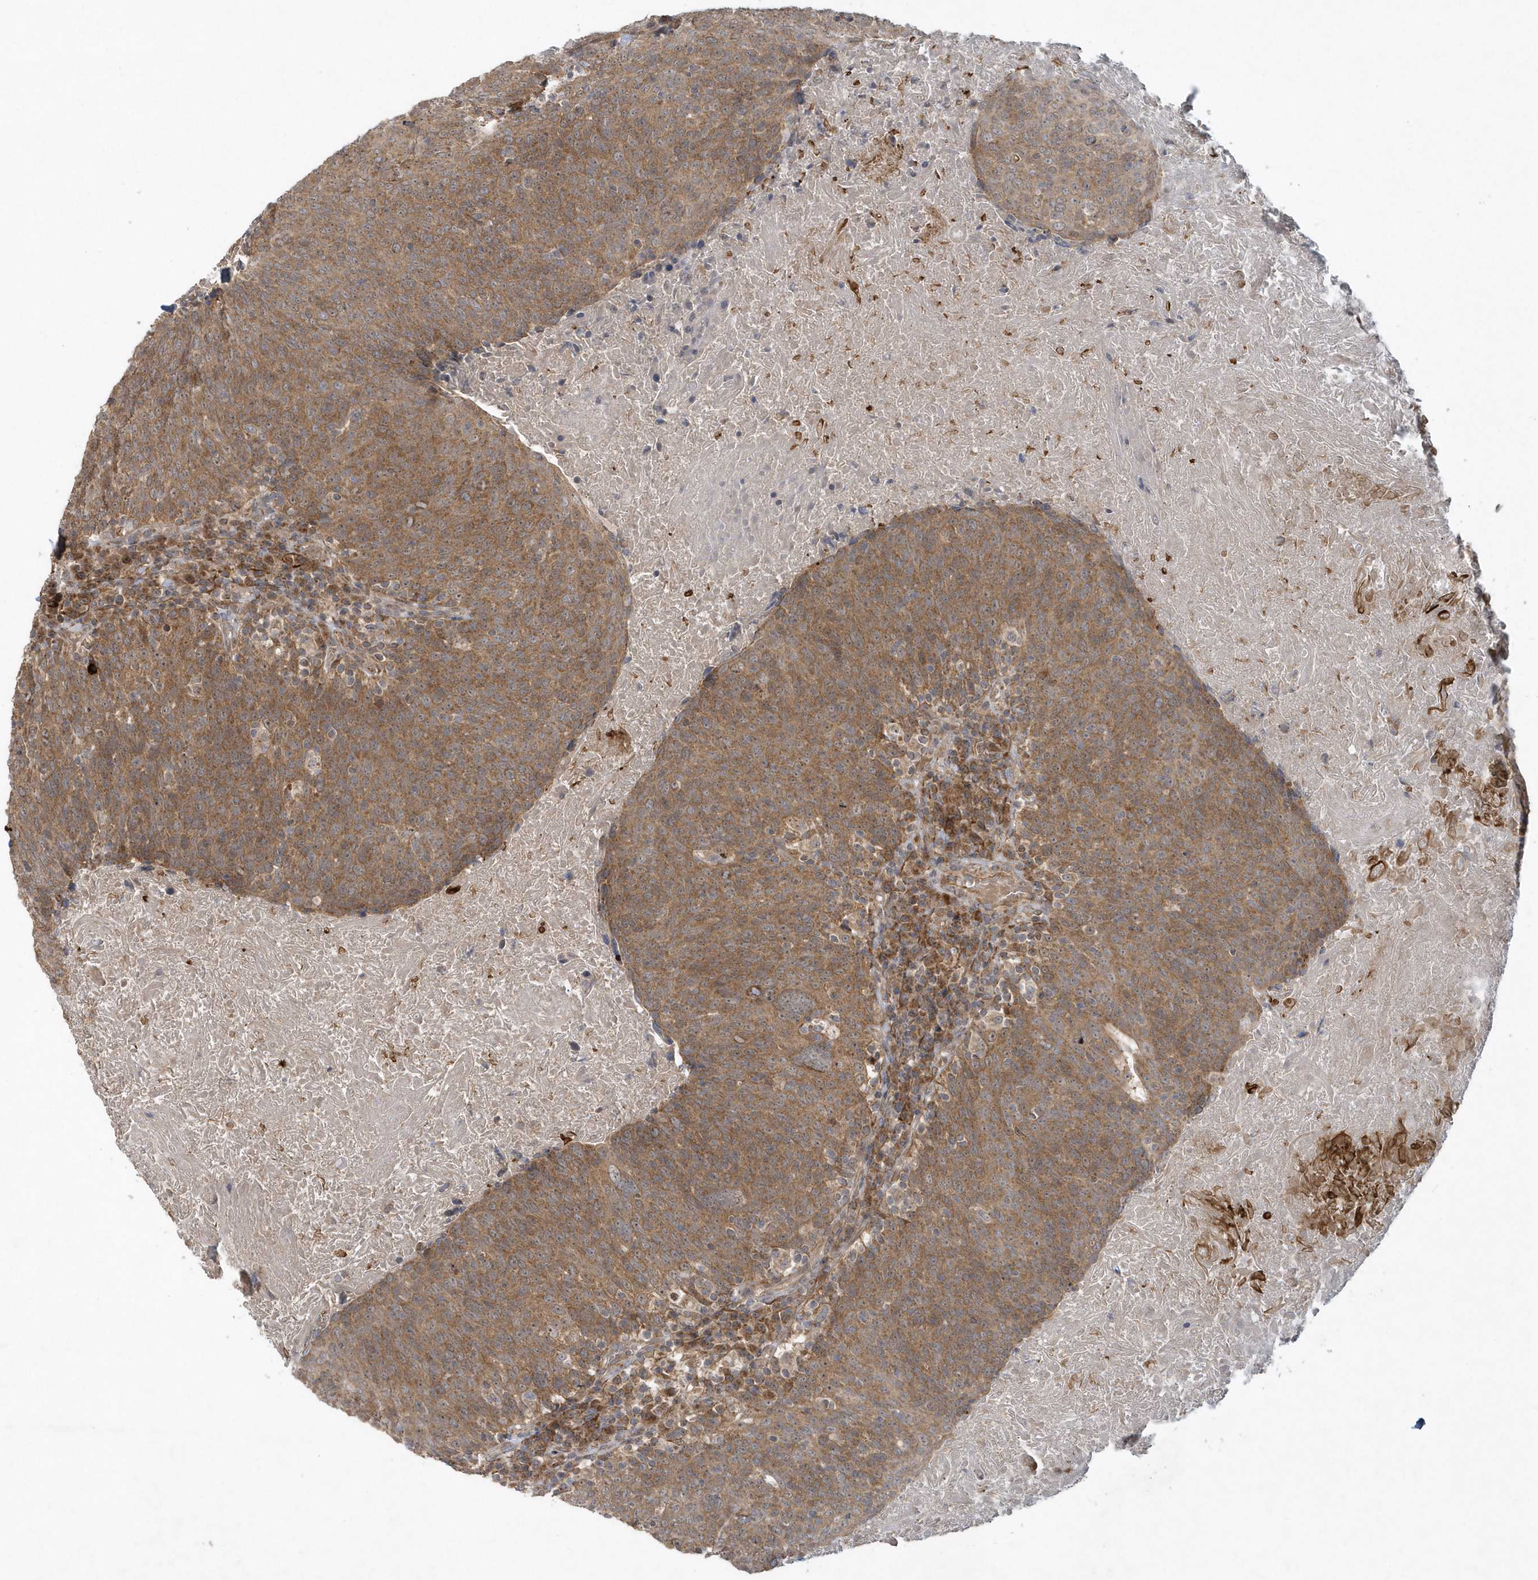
{"staining": {"intensity": "moderate", "quantity": ">75%", "location": "cytoplasmic/membranous"}, "tissue": "head and neck cancer", "cell_type": "Tumor cells", "image_type": "cancer", "snomed": [{"axis": "morphology", "description": "Squamous cell carcinoma, NOS"}, {"axis": "morphology", "description": "Squamous cell carcinoma, metastatic, NOS"}, {"axis": "topography", "description": "Lymph node"}, {"axis": "topography", "description": "Head-Neck"}], "caption": "Head and neck metastatic squamous cell carcinoma stained with DAB immunohistochemistry (IHC) exhibits medium levels of moderate cytoplasmic/membranous positivity in about >75% of tumor cells. The staining was performed using DAB to visualize the protein expression in brown, while the nuclei were stained in blue with hematoxylin (Magnification: 20x).", "gene": "THG1L", "patient": {"sex": "male", "age": 62}}